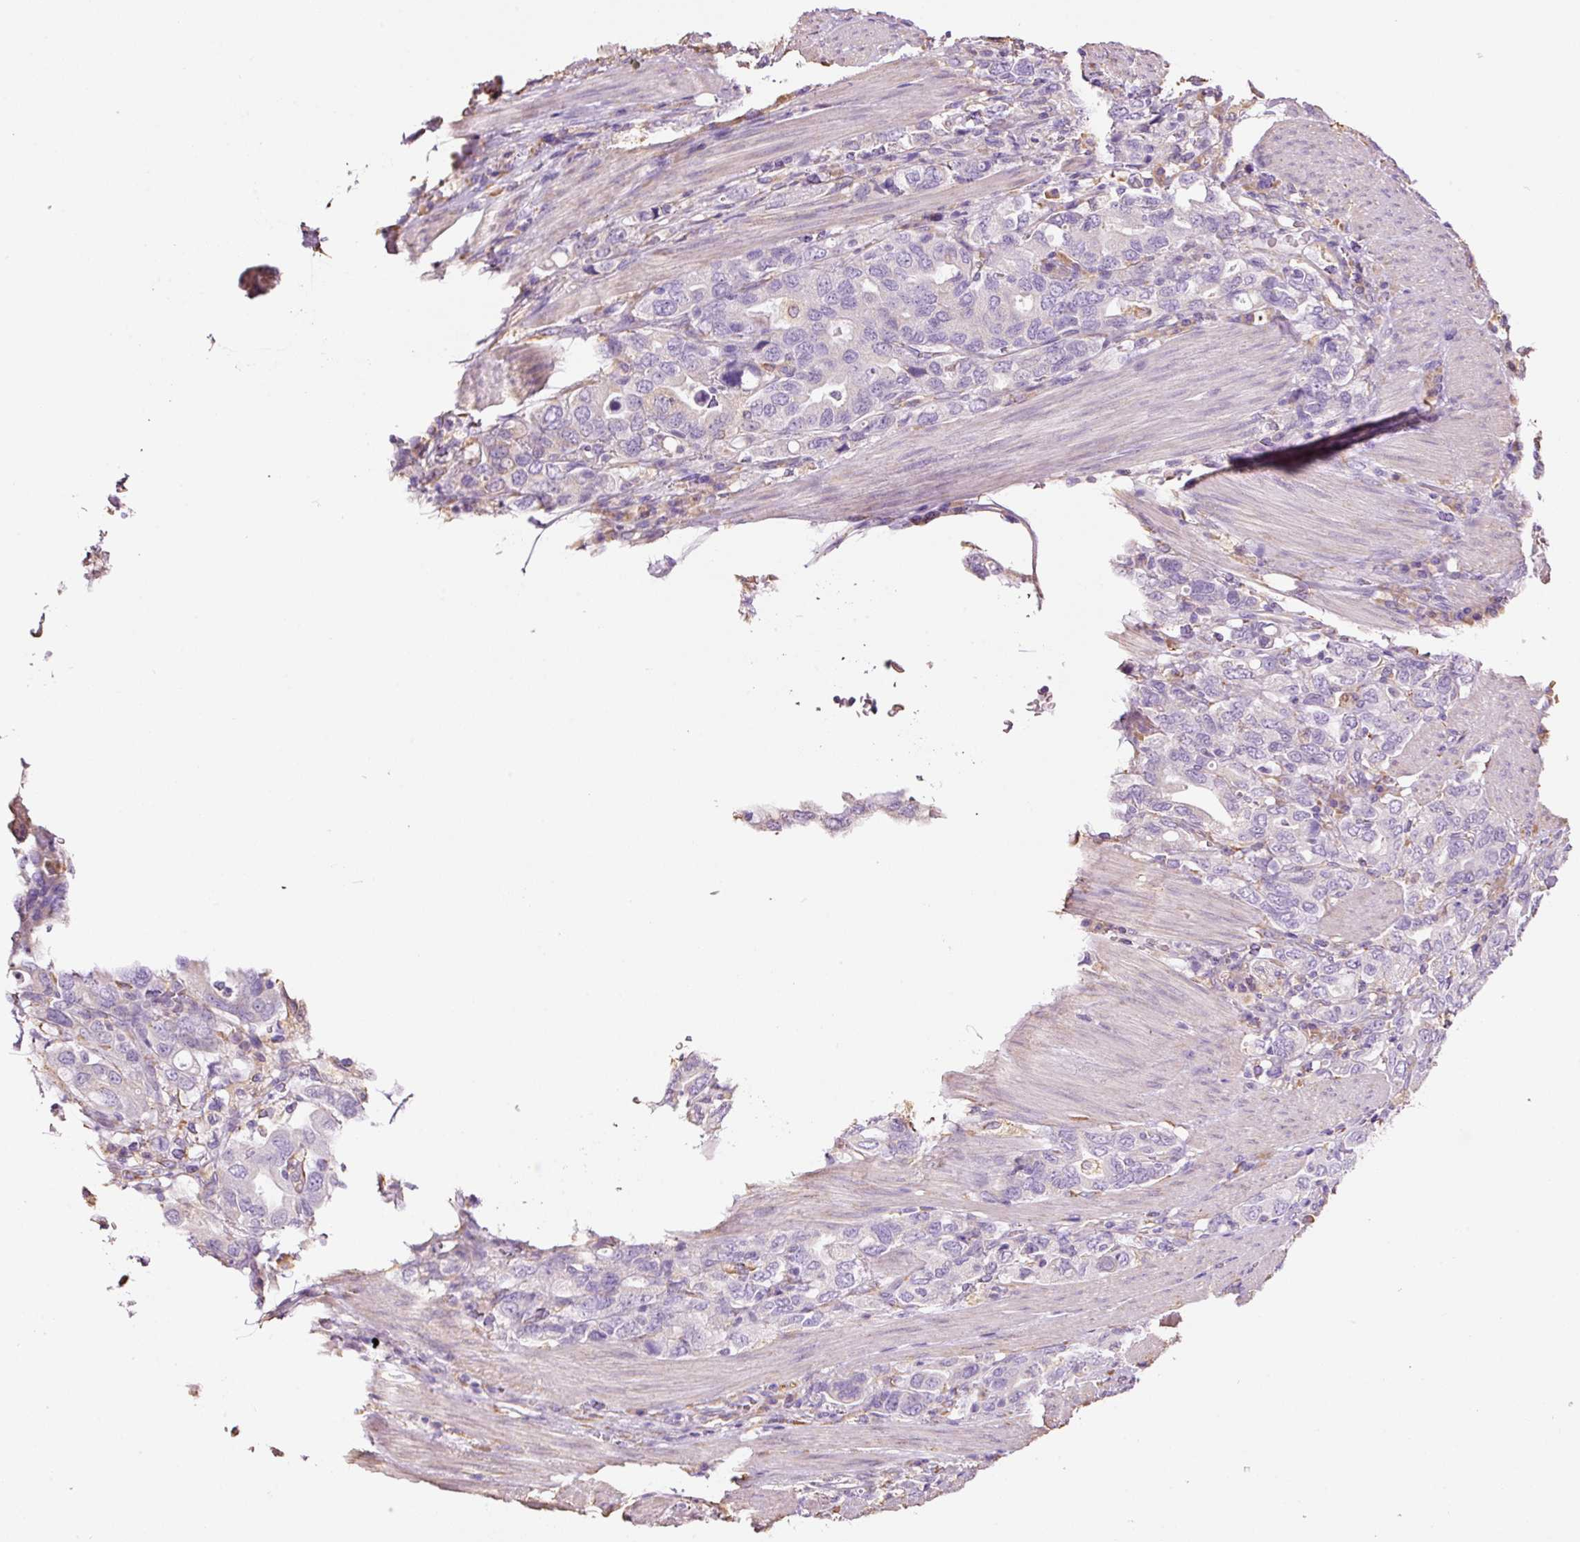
{"staining": {"intensity": "negative", "quantity": "none", "location": "none"}, "tissue": "stomach cancer", "cell_type": "Tumor cells", "image_type": "cancer", "snomed": [{"axis": "morphology", "description": "Adenocarcinoma, NOS"}, {"axis": "topography", "description": "Stomach, upper"}, {"axis": "topography", "description": "Stomach"}], "caption": "IHC photomicrograph of stomach cancer (adenocarcinoma) stained for a protein (brown), which demonstrates no positivity in tumor cells.", "gene": "GCG", "patient": {"sex": "male", "age": 62}}